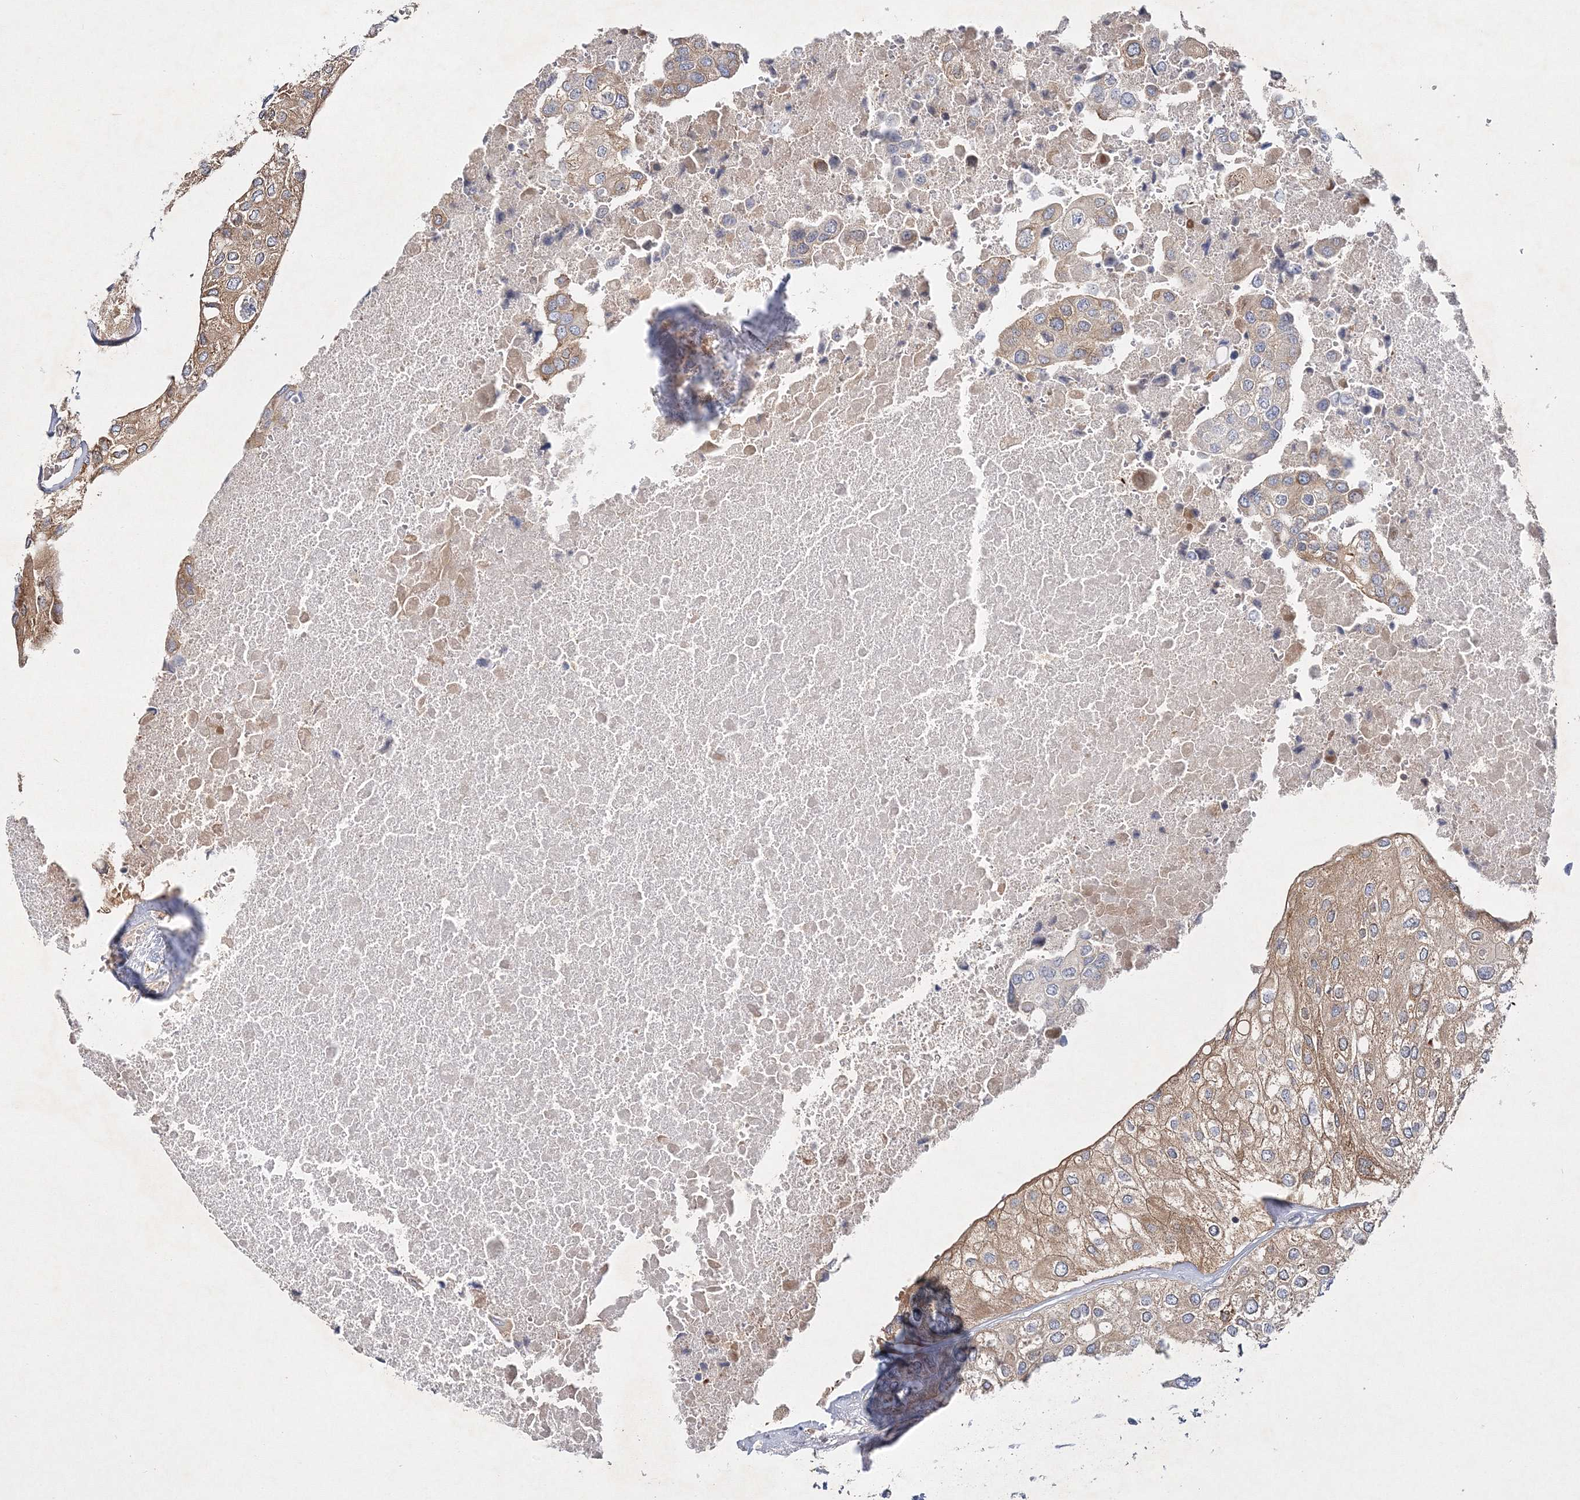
{"staining": {"intensity": "weak", "quantity": "25%-75%", "location": "cytoplasmic/membranous"}, "tissue": "urothelial cancer", "cell_type": "Tumor cells", "image_type": "cancer", "snomed": [{"axis": "morphology", "description": "Urothelial carcinoma, High grade"}, {"axis": "topography", "description": "Urinary bladder"}], "caption": "Immunohistochemistry staining of urothelial cancer, which reveals low levels of weak cytoplasmic/membranous positivity in approximately 25%-75% of tumor cells indicating weak cytoplasmic/membranous protein staining. The staining was performed using DAB (3,3'-diaminobenzidine) (brown) for protein detection and nuclei were counterstained in hematoxylin (blue).", "gene": "WDR37", "patient": {"sex": "male", "age": 64}}